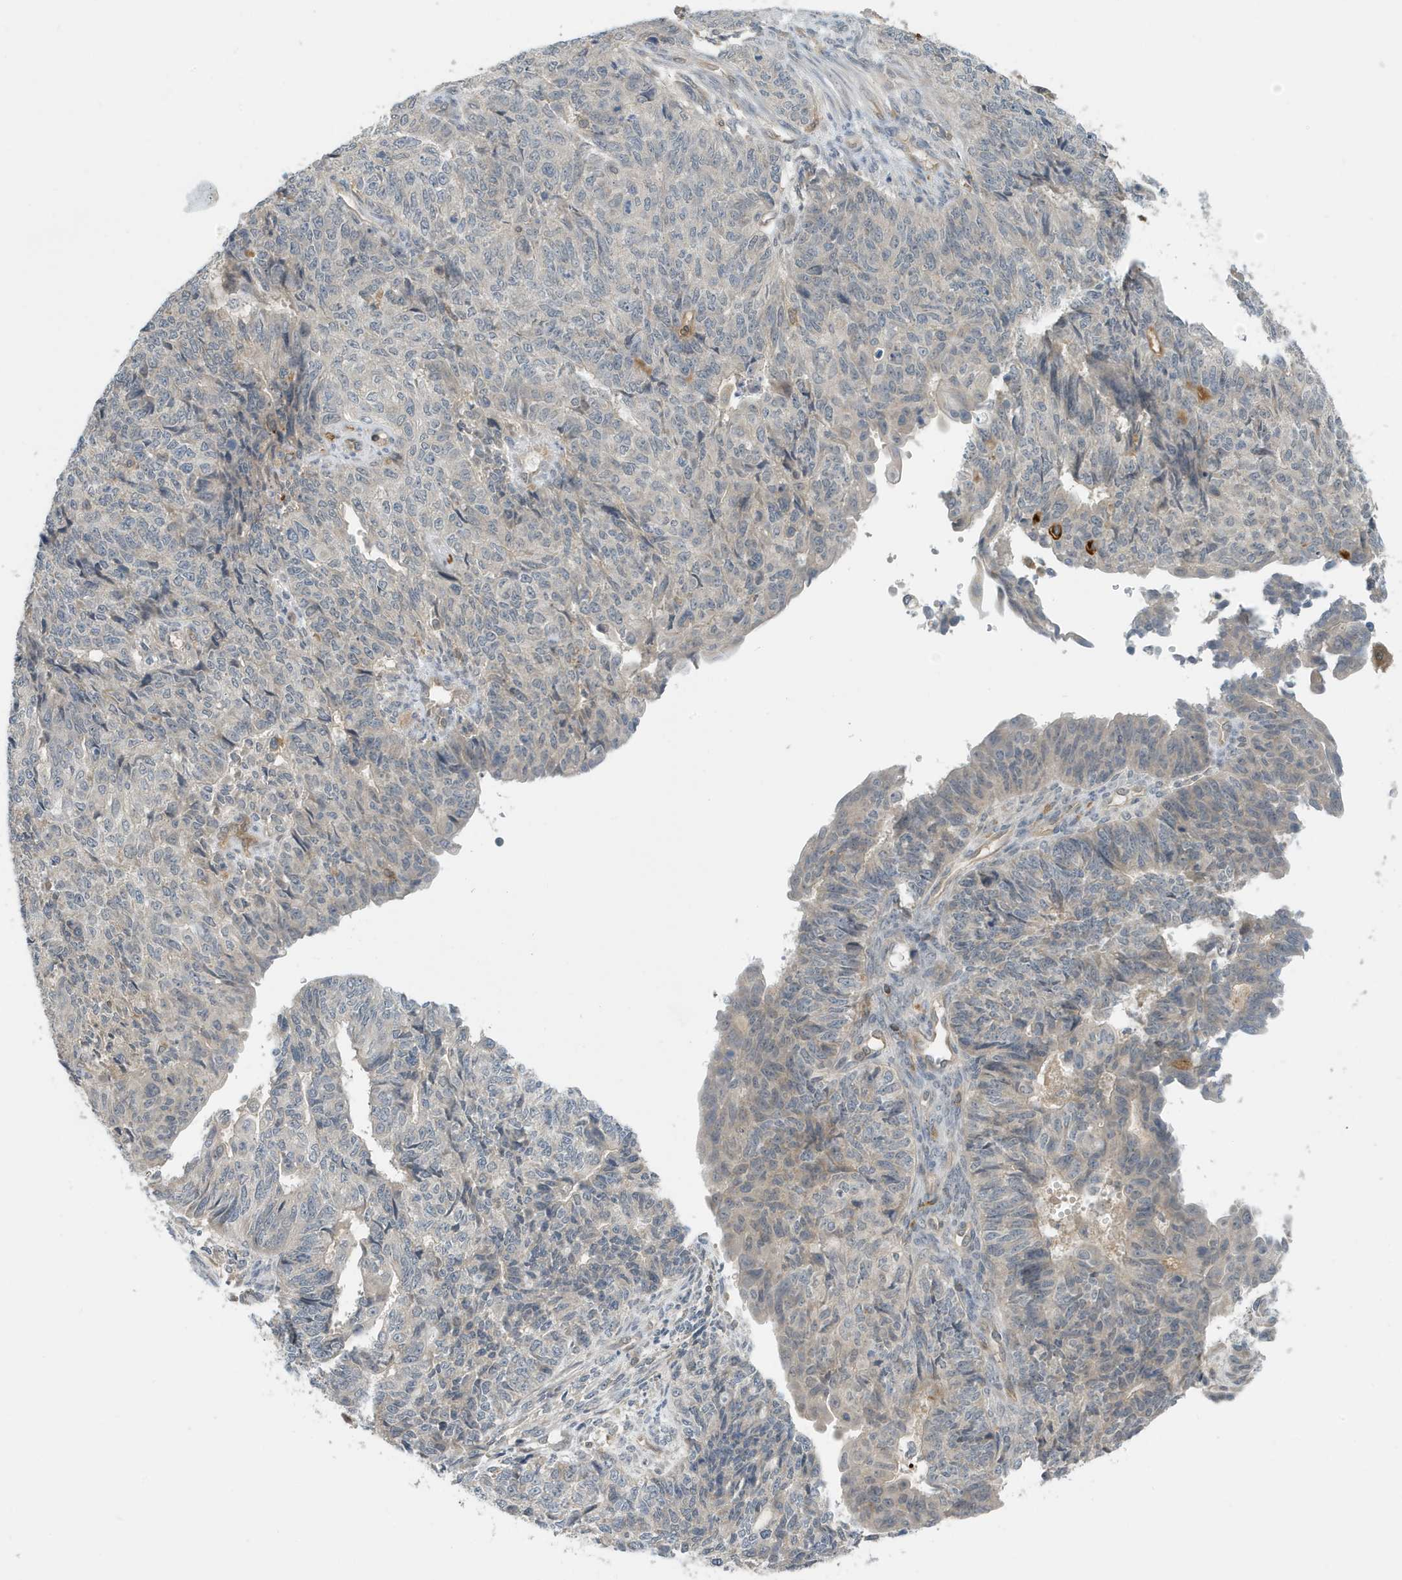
{"staining": {"intensity": "negative", "quantity": "none", "location": "none"}, "tissue": "endometrial cancer", "cell_type": "Tumor cells", "image_type": "cancer", "snomed": [{"axis": "morphology", "description": "Adenocarcinoma, NOS"}, {"axis": "topography", "description": "Endometrium"}], "caption": "There is no significant staining in tumor cells of adenocarcinoma (endometrial). Nuclei are stained in blue.", "gene": "NSUN3", "patient": {"sex": "female", "age": 32}}